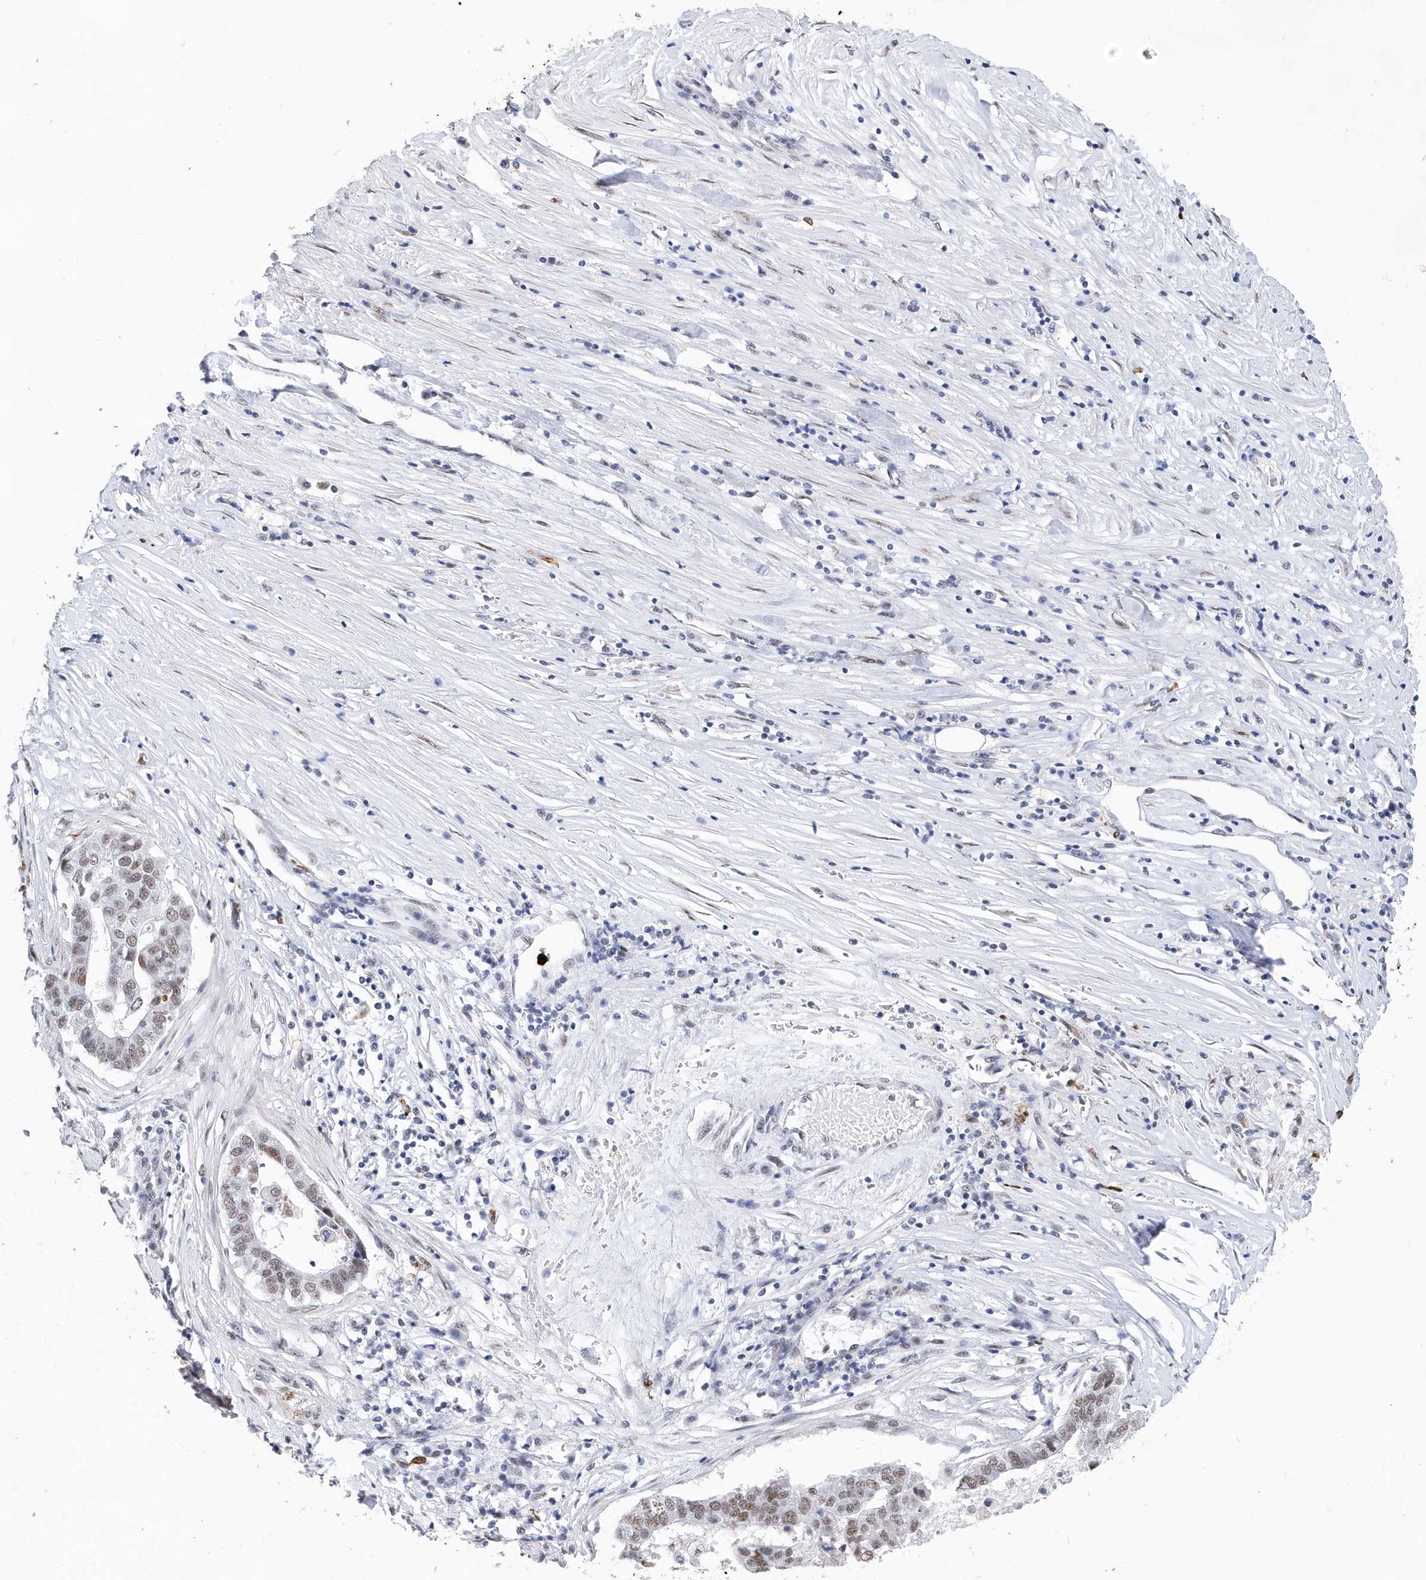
{"staining": {"intensity": "weak", "quantity": "25%-75%", "location": "nuclear"}, "tissue": "pancreatic cancer", "cell_type": "Tumor cells", "image_type": "cancer", "snomed": [{"axis": "morphology", "description": "Adenocarcinoma, NOS"}, {"axis": "topography", "description": "Pancreas"}], "caption": "Immunohistochemistry staining of pancreatic cancer (adenocarcinoma), which displays low levels of weak nuclear expression in about 25%-75% of tumor cells indicating weak nuclear protein staining. The staining was performed using DAB (3,3'-diaminobenzidine) (brown) for protein detection and nuclei were counterstained in hematoxylin (blue).", "gene": "RPP30", "patient": {"sex": "female", "age": 61}}